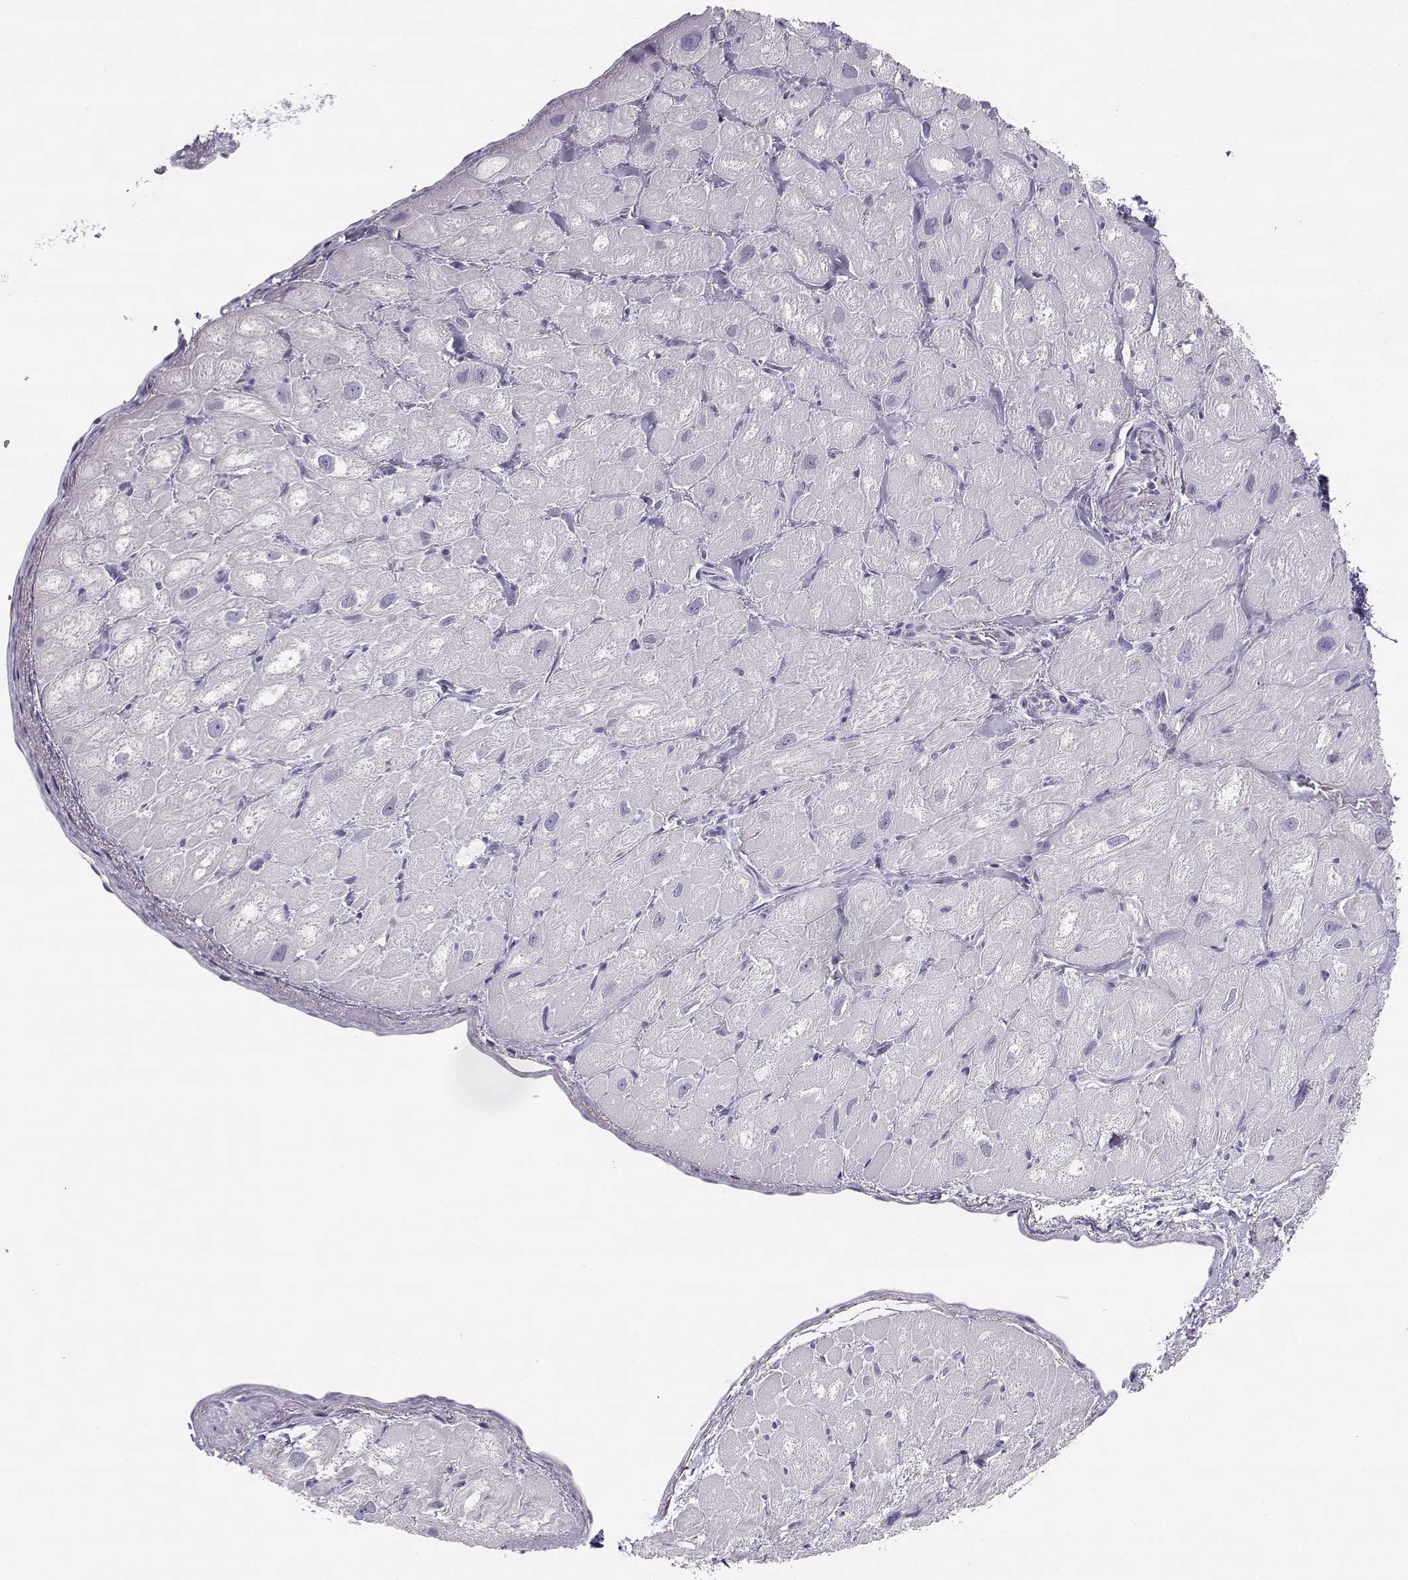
{"staining": {"intensity": "negative", "quantity": "none", "location": "none"}, "tissue": "heart muscle", "cell_type": "Cardiomyocytes", "image_type": "normal", "snomed": [{"axis": "morphology", "description": "Normal tissue, NOS"}, {"axis": "topography", "description": "Heart"}], "caption": "Immunohistochemistry of normal human heart muscle exhibits no expression in cardiomyocytes.", "gene": "CFAP77", "patient": {"sex": "male", "age": 60}}